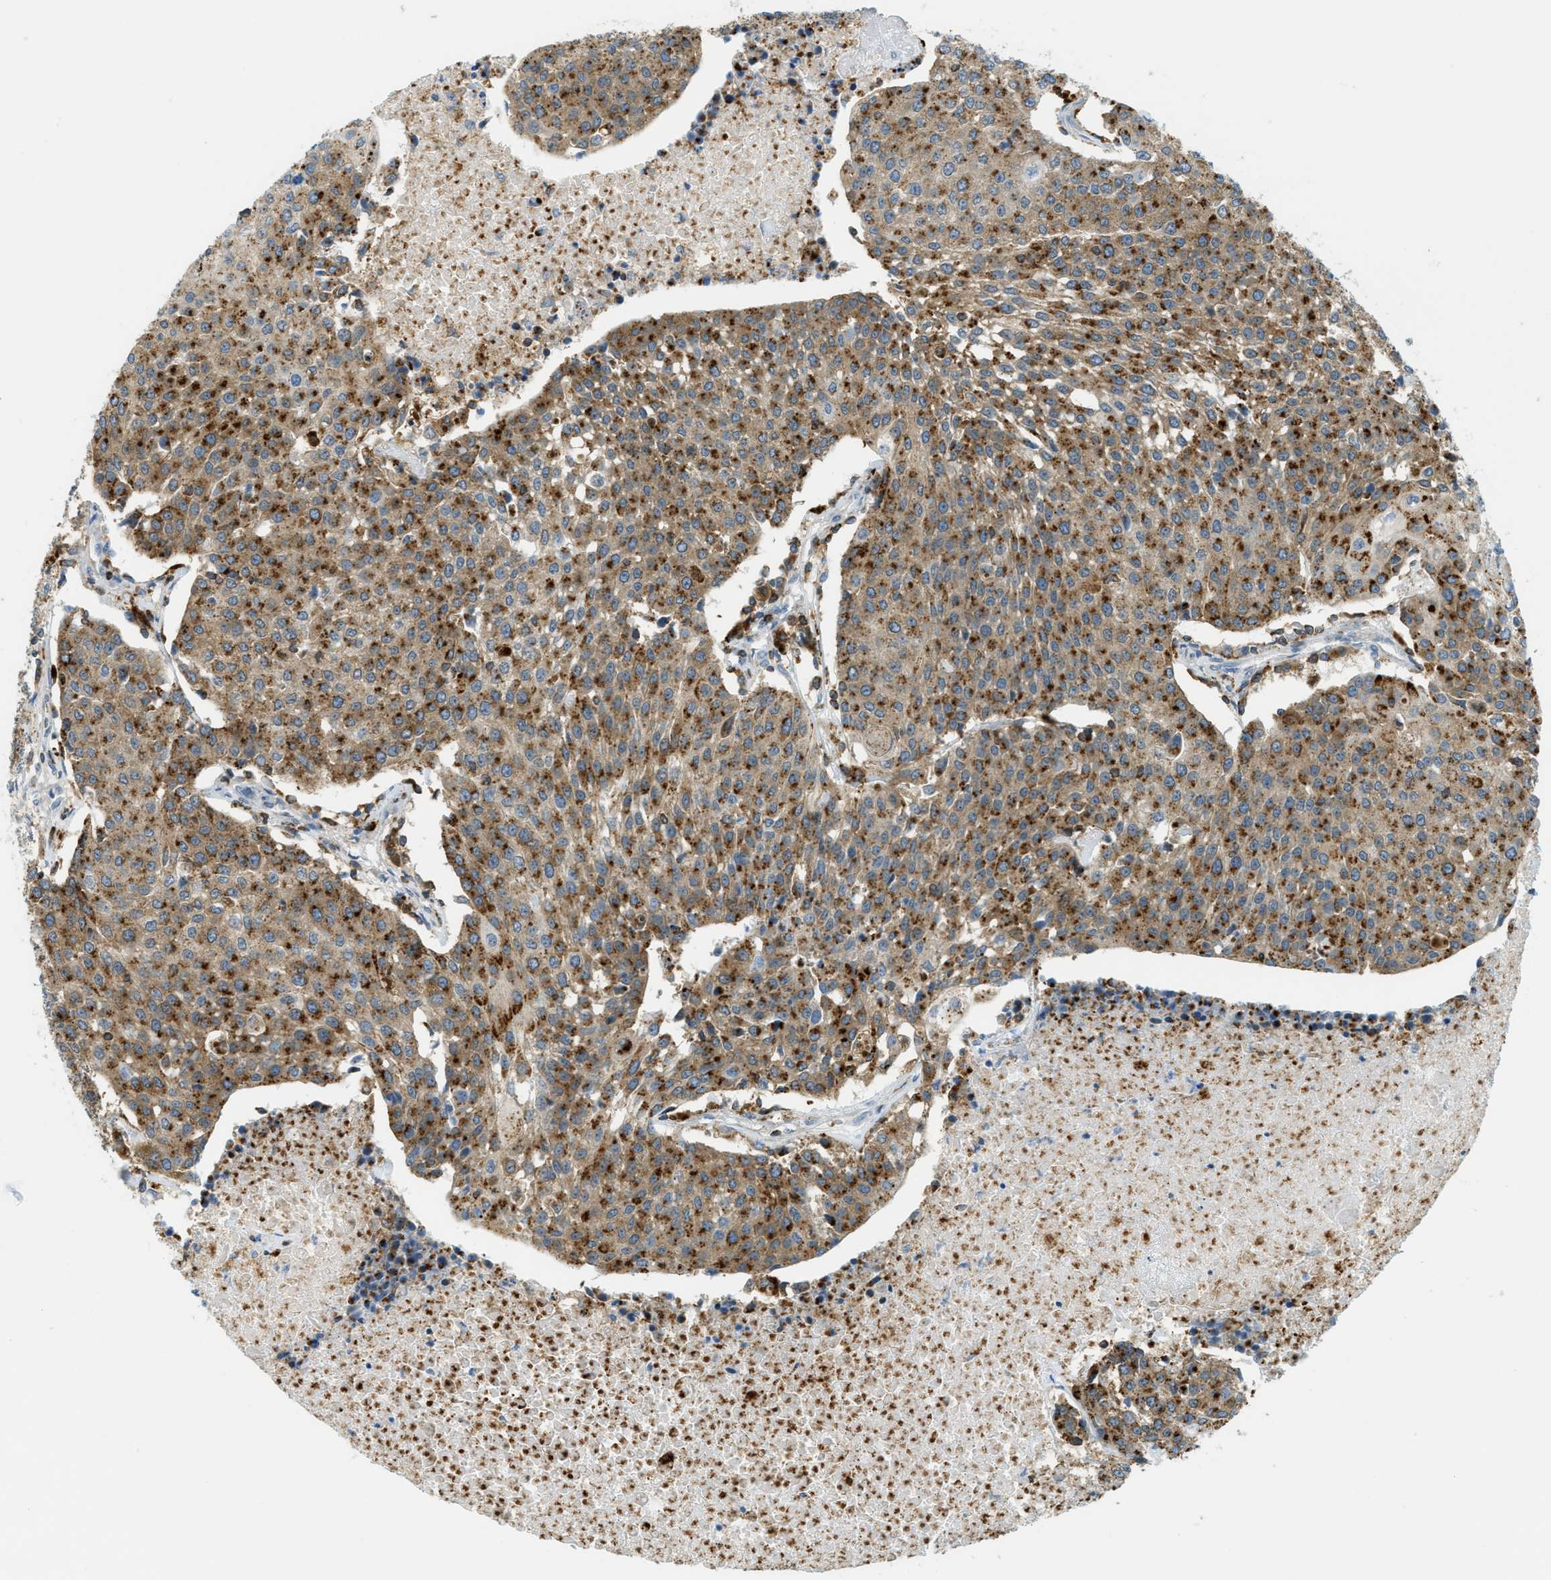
{"staining": {"intensity": "moderate", "quantity": ">75%", "location": "cytoplasmic/membranous"}, "tissue": "urothelial cancer", "cell_type": "Tumor cells", "image_type": "cancer", "snomed": [{"axis": "morphology", "description": "Urothelial carcinoma, High grade"}, {"axis": "topography", "description": "Urinary bladder"}], "caption": "This micrograph displays immunohistochemistry (IHC) staining of human urothelial cancer, with medium moderate cytoplasmic/membranous positivity in about >75% of tumor cells.", "gene": "PLBD2", "patient": {"sex": "female", "age": 85}}